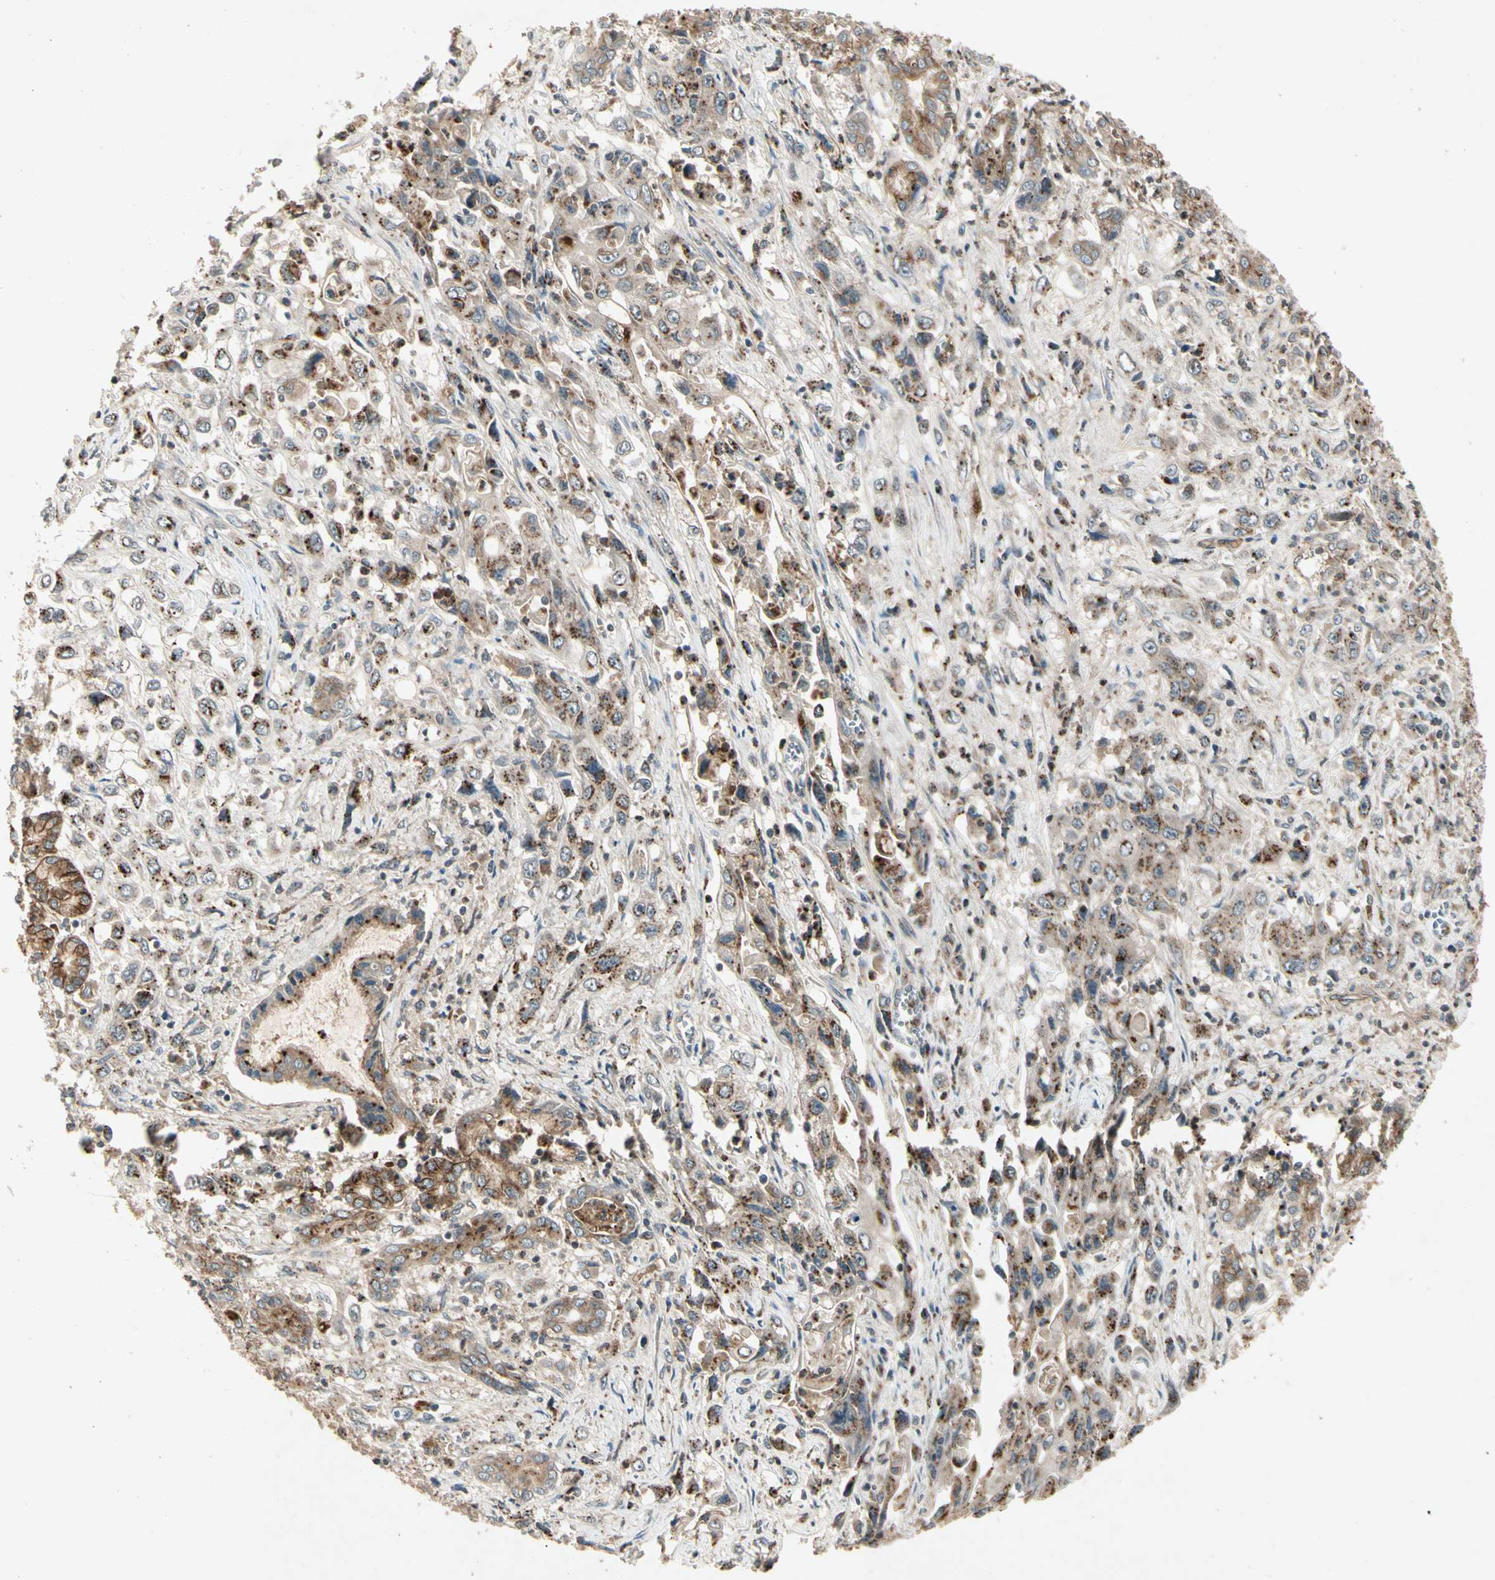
{"staining": {"intensity": "strong", "quantity": ">75%", "location": "cytoplasmic/membranous"}, "tissue": "pancreatic cancer", "cell_type": "Tumor cells", "image_type": "cancer", "snomed": [{"axis": "morphology", "description": "Adenocarcinoma, NOS"}, {"axis": "topography", "description": "Pancreas"}], "caption": "Protein staining of pancreatic cancer (adenocarcinoma) tissue shows strong cytoplasmic/membranous expression in about >75% of tumor cells. Using DAB (brown) and hematoxylin (blue) stains, captured at high magnification using brightfield microscopy.", "gene": "FLOT1", "patient": {"sex": "male", "age": 70}}